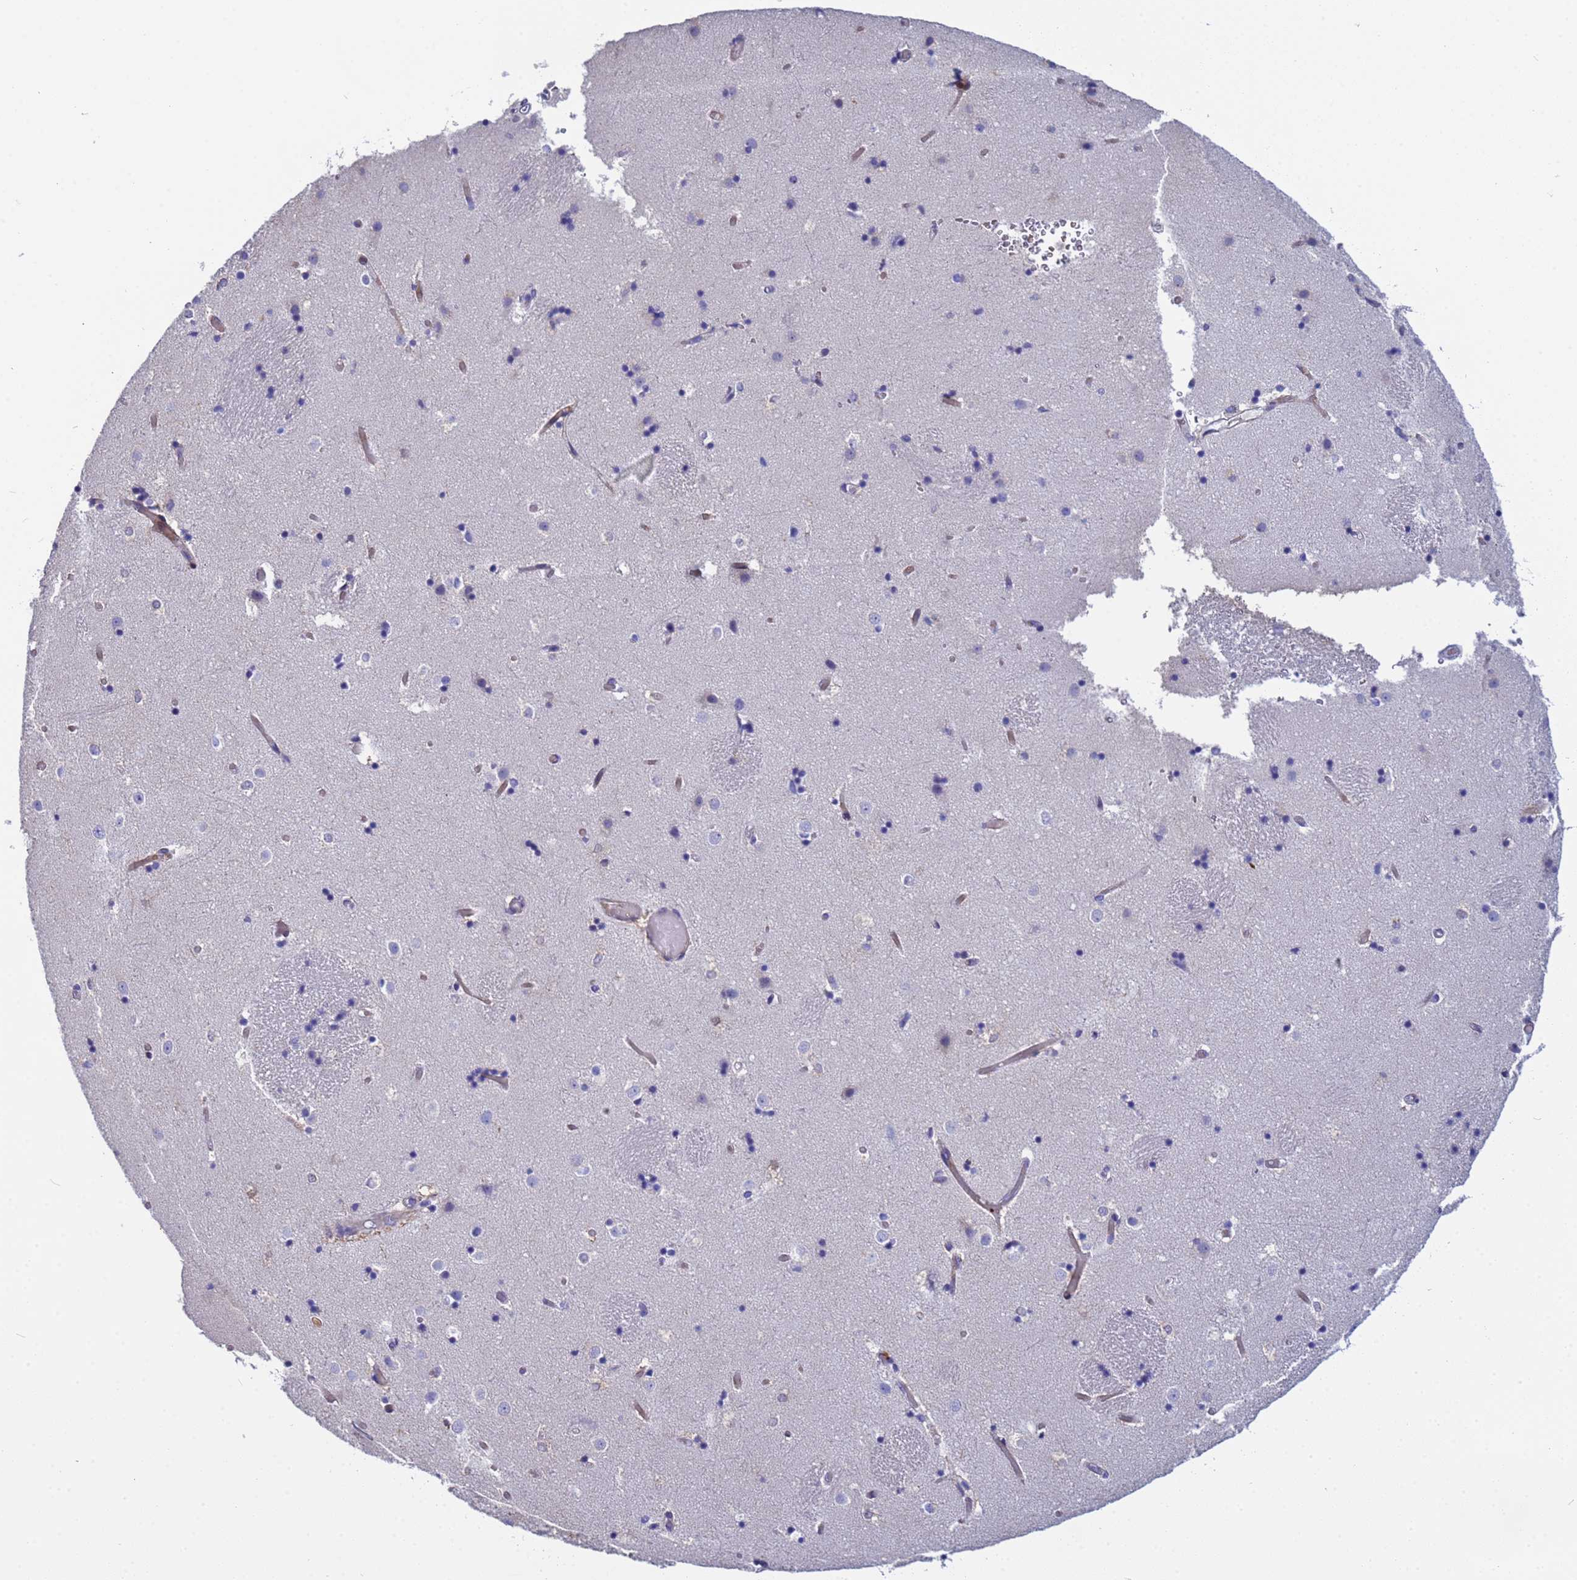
{"staining": {"intensity": "negative", "quantity": "none", "location": "none"}, "tissue": "caudate", "cell_type": "Glial cells", "image_type": "normal", "snomed": [{"axis": "morphology", "description": "Normal tissue, NOS"}, {"axis": "topography", "description": "Lateral ventricle wall"}], "caption": "Glial cells are negative for protein expression in normal human caudate. Nuclei are stained in blue.", "gene": "PPP6R1", "patient": {"sex": "female", "age": 52}}